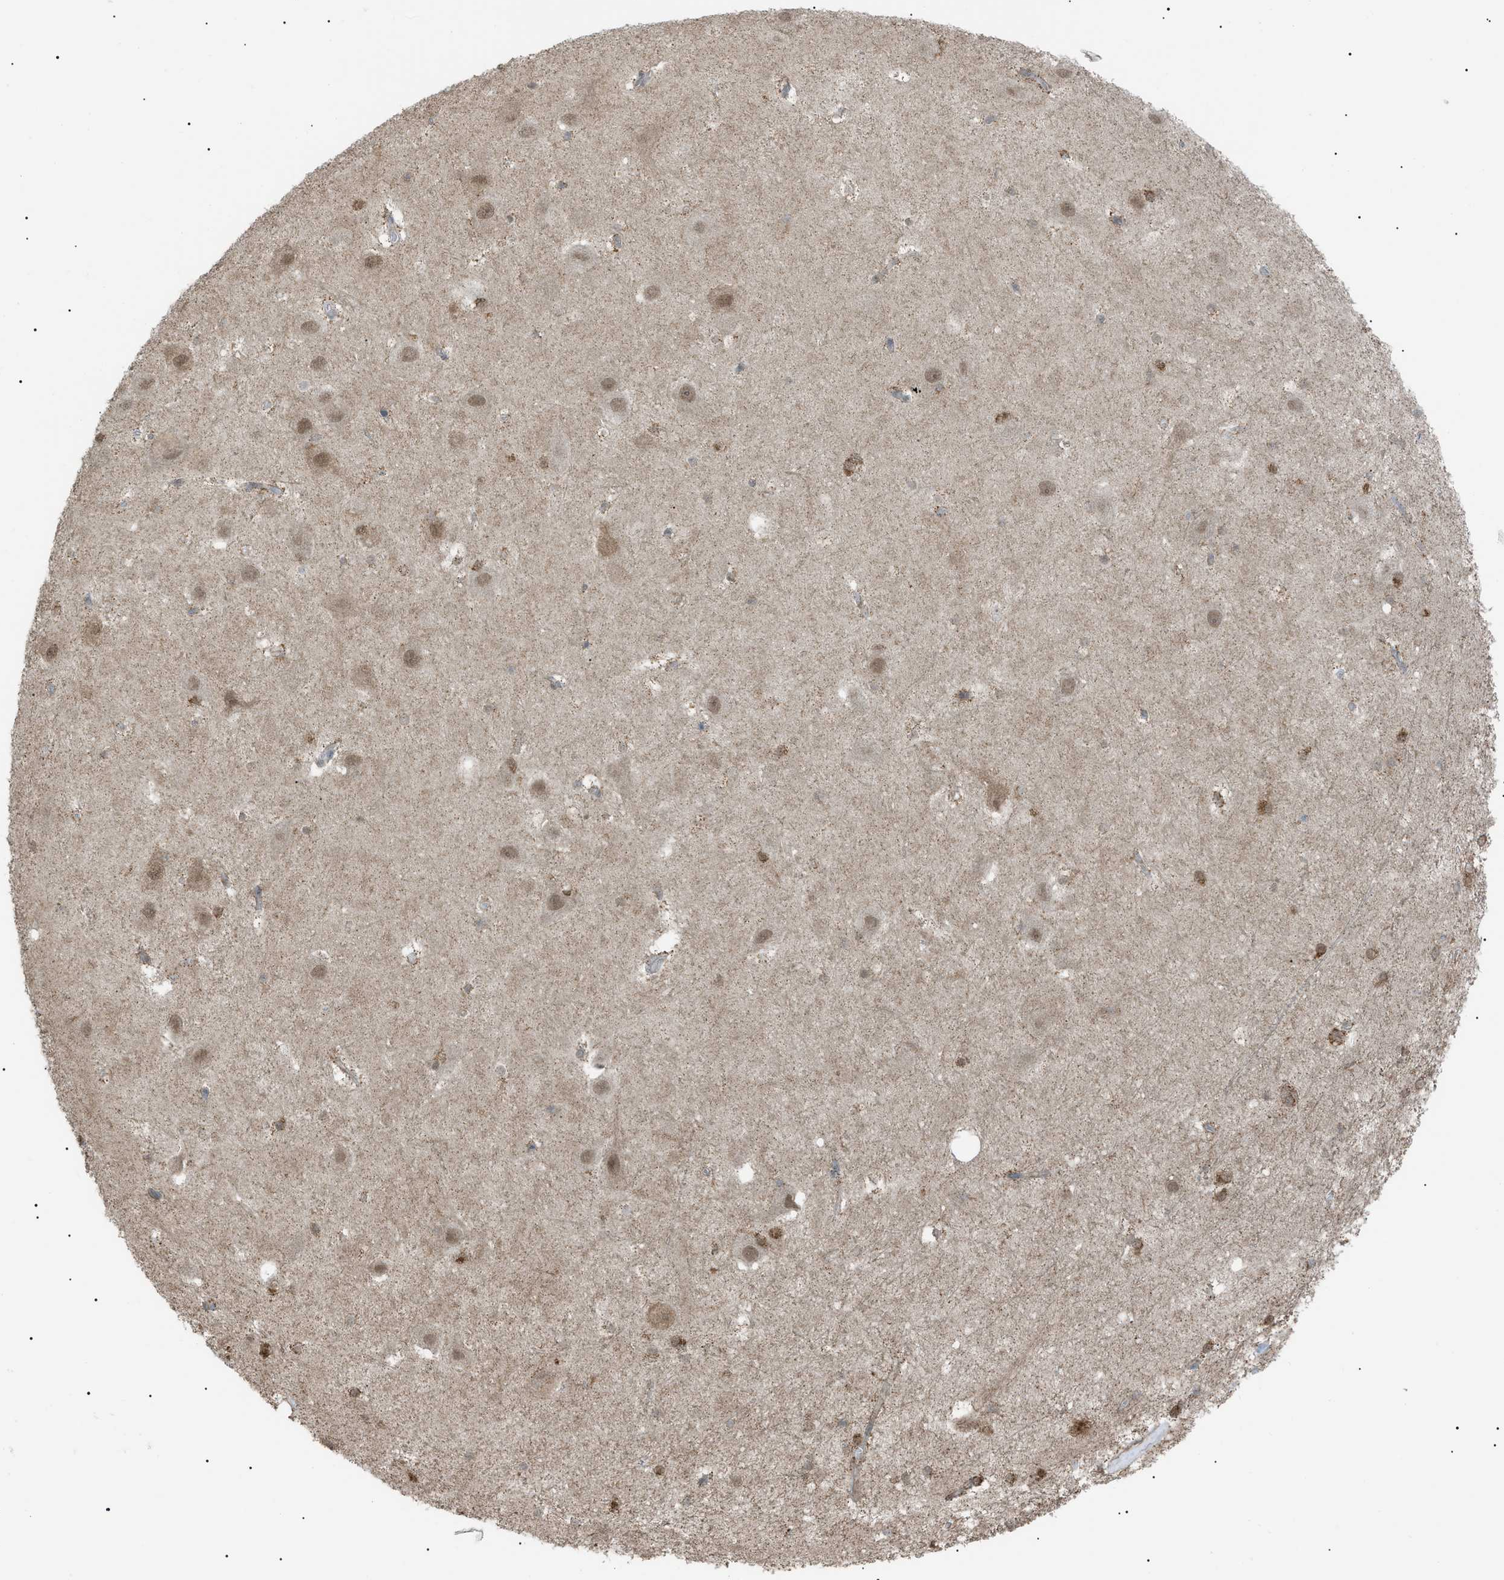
{"staining": {"intensity": "weak", "quantity": "25%-75%", "location": "cytoplasmic/membranous,nuclear"}, "tissue": "hippocampus", "cell_type": "Glial cells", "image_type": "normal", "snomed": [{"axis": "morphology", "description": "Normal tissue, NOS"}, {"axis": "topography", "description": "Hippocampus"}], "caption": "Hippocampus stained for a protein (brown) reveals weak cytoplasmic/membranous,nuclear positive expression in approximately 25%-75% of glial cells.", "gene": "LPIN2", "patient": {"sex": "female", "age": 19}}